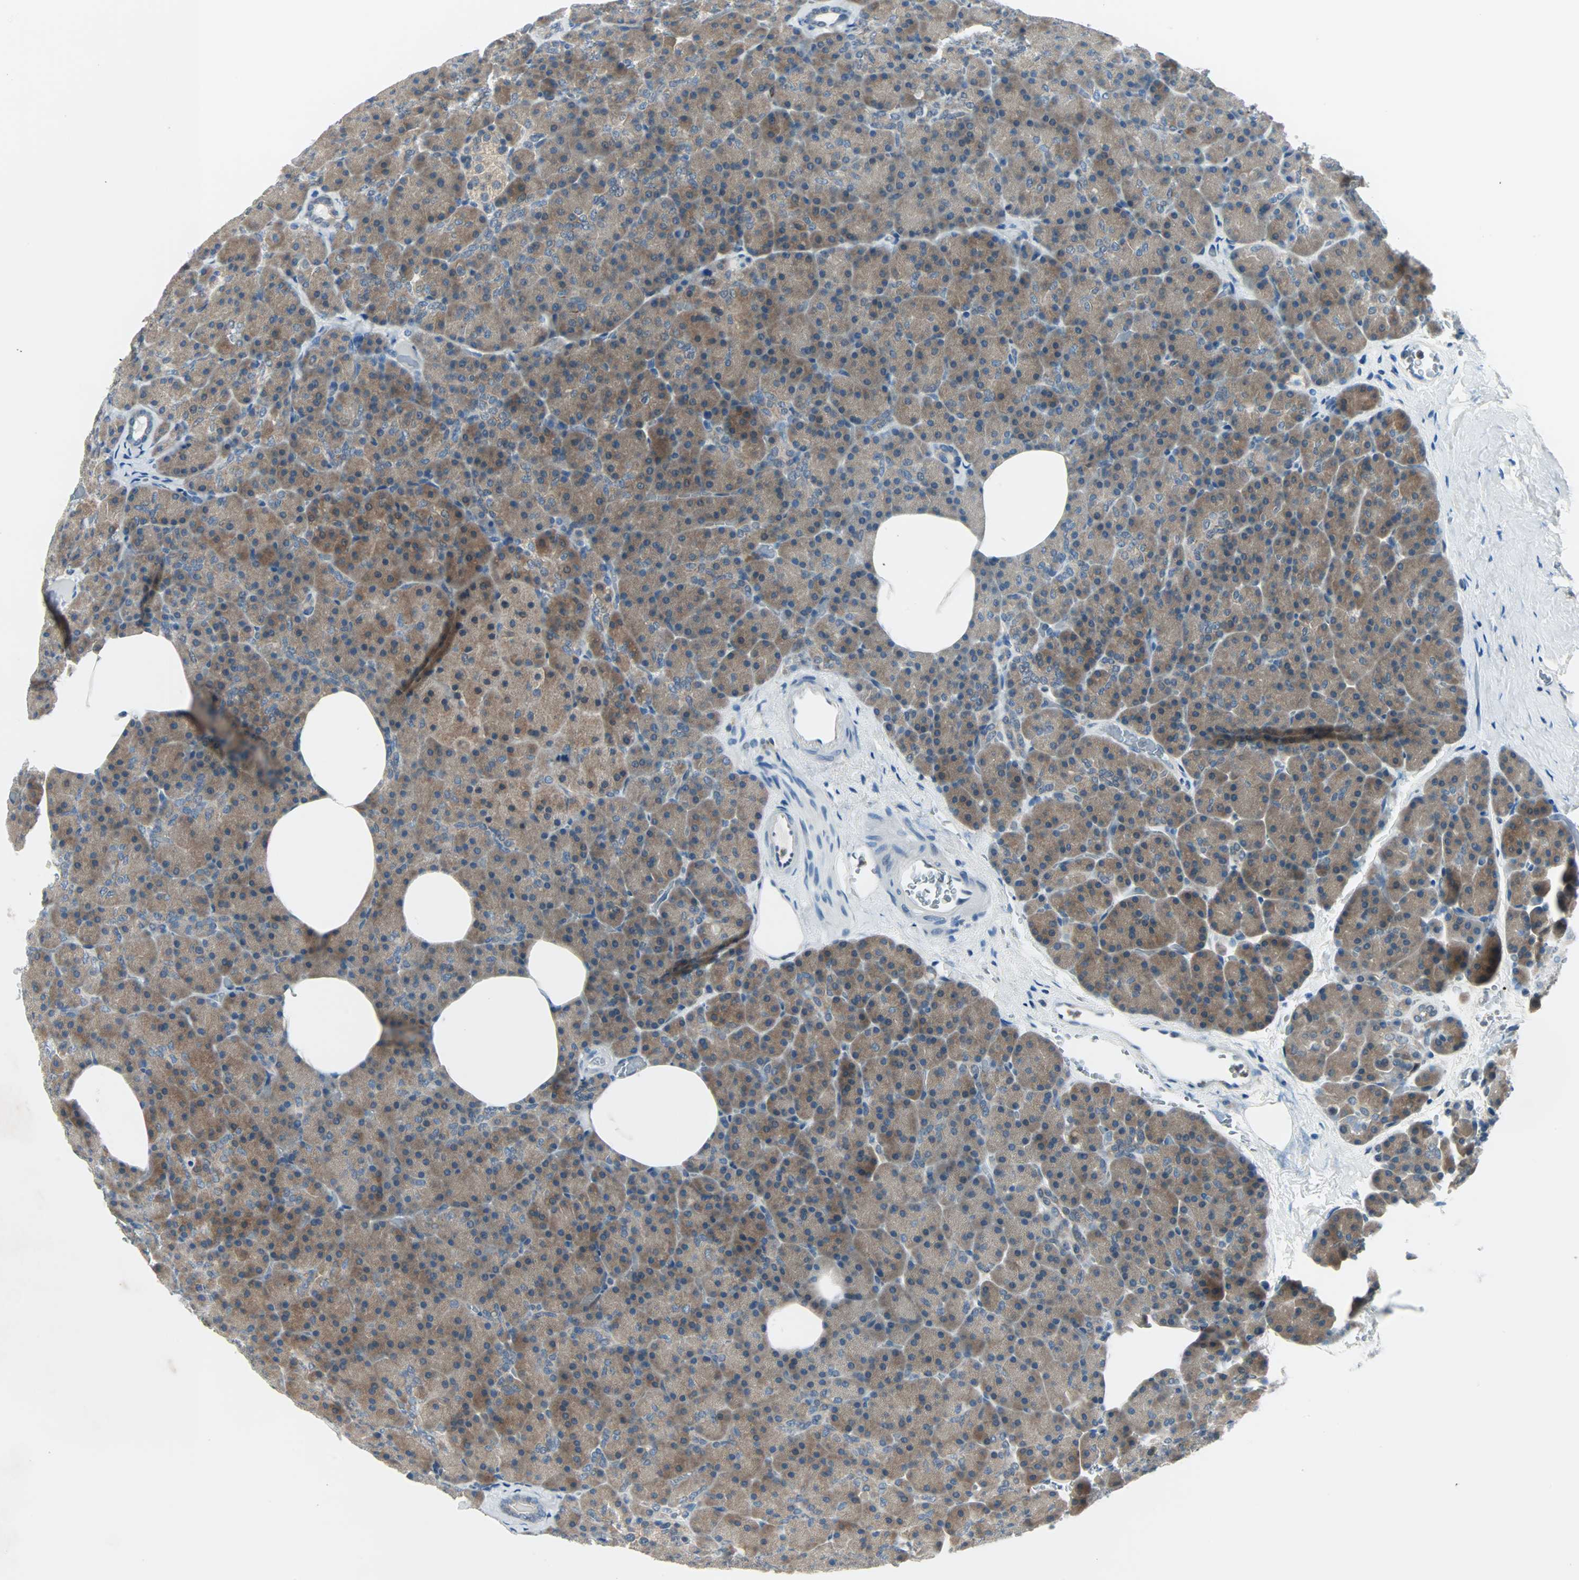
{"staining": {"intensity": "moderate", "quantity": ">75%", "location": "cytoplasmic/membranous"}, "tissue": "pancreas", "cell_type": "Exocrine glandular cells", "image_type": "normal", "snomed": [{"axis": "morphology", "description": "Normal tissue, NOS"}, {"axis": "topography", "description": "Pancreas"}], "caption": "The micrograph exhibits a brown stain indicating the presence of a protein in the cytoplasmic/membranous of exocrine glandular cells in pancreas. The staining is performed using DAB (3,3'-diaminobenzidine) brown chromogen to label protein expression. The nuclei are counter-stained blue using hematoxylin.", "gene": "SMIM8", "patient": {"sex": "female", "age": 35}}